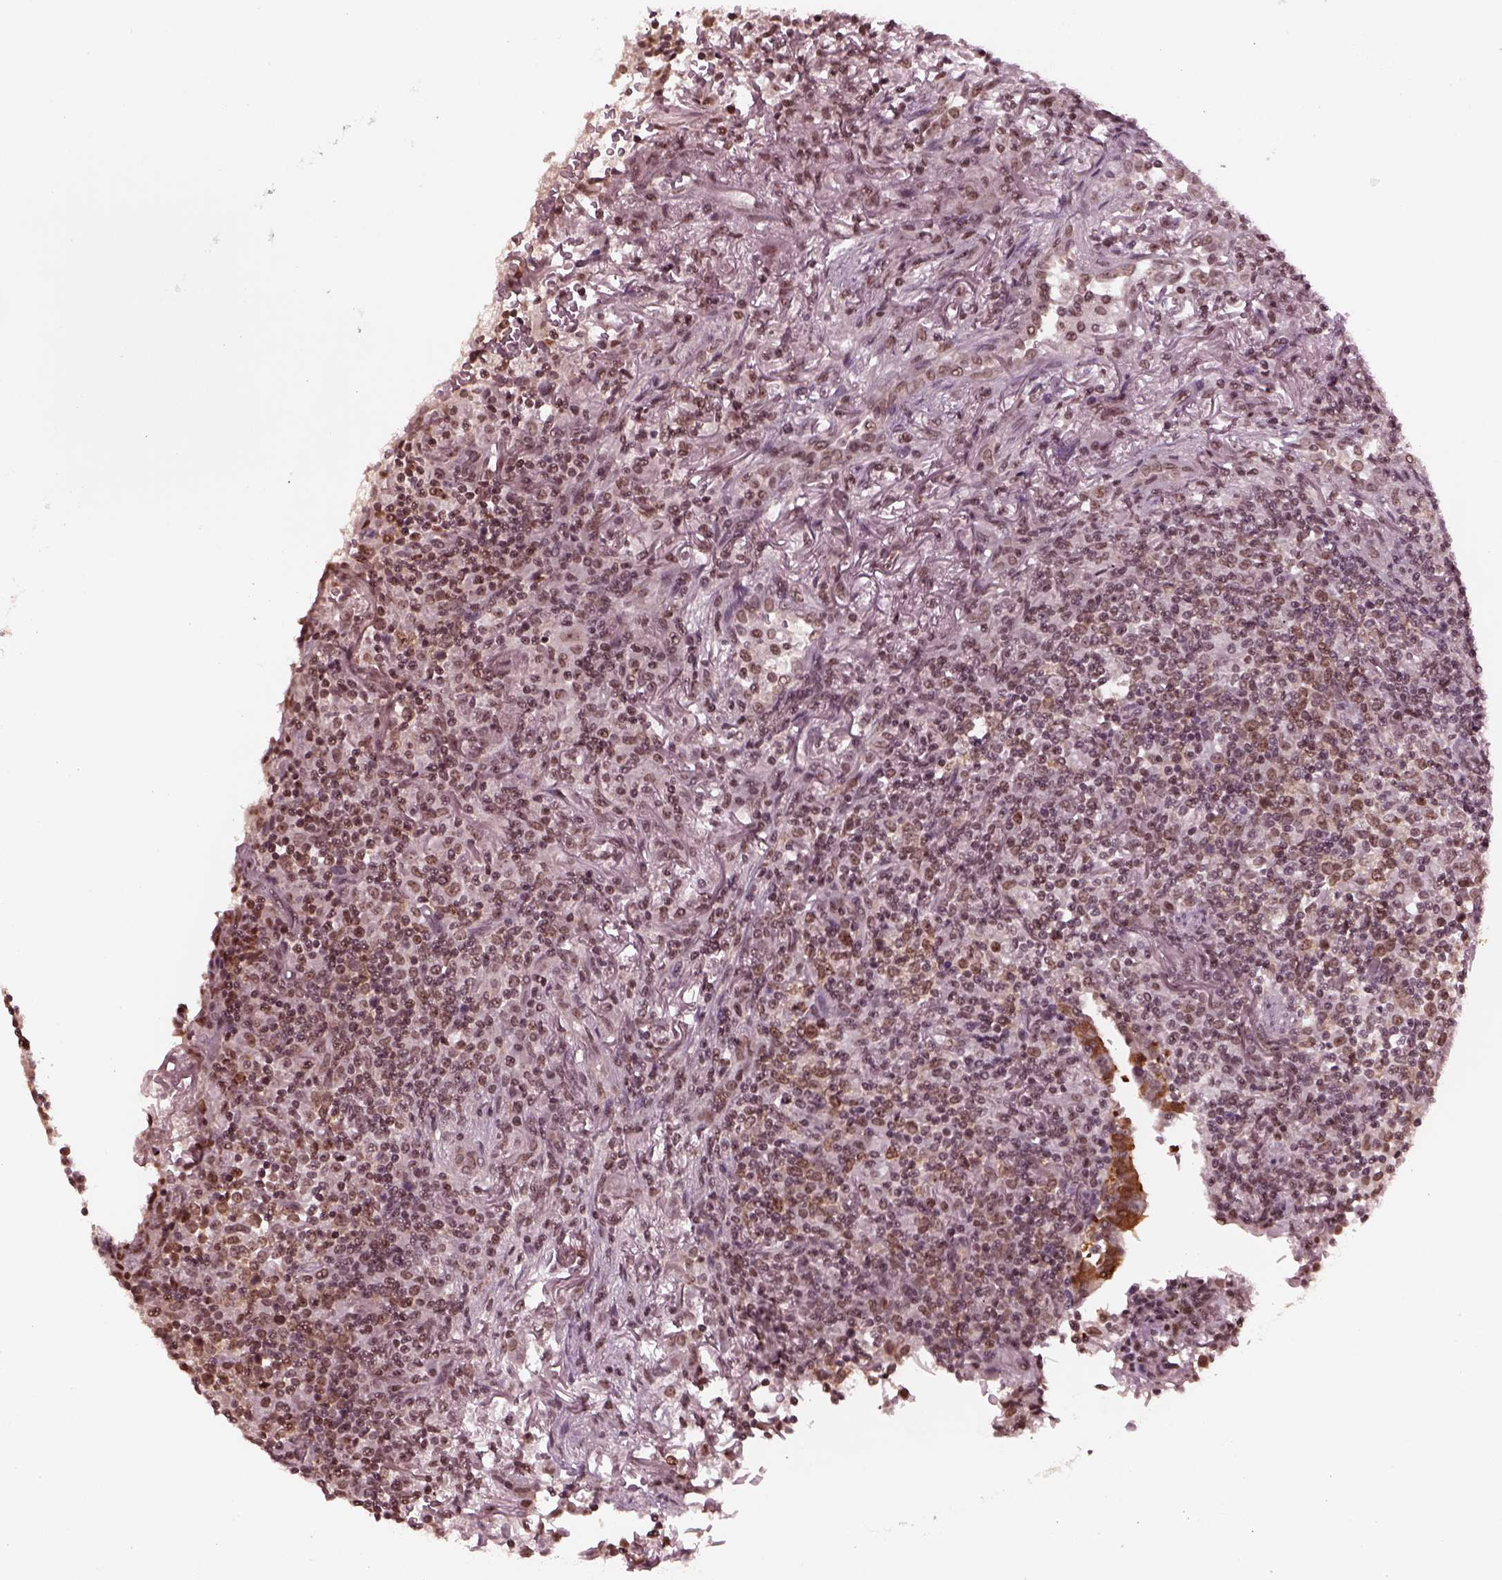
{"staining": {"intensity": "moderate", "quantity": "<25%", "location": "nuclear"}, "tissue": "lymphoma", "cell_type": "Tumor cells", "image_type": "cancer", "snomed": [{"axis": "morphology", "description": "Malignant lymphoma, non-Hodgkin's type, High grade"}, {"axis": "topography", "description": "Lung"}], "caption": "This is an image of IHC staining of lymphoma, which shows moderate expression in the nuclear of tumor cells.", "gene": "RUVBL2", "patient": {"sex": "male", "age": 79}}